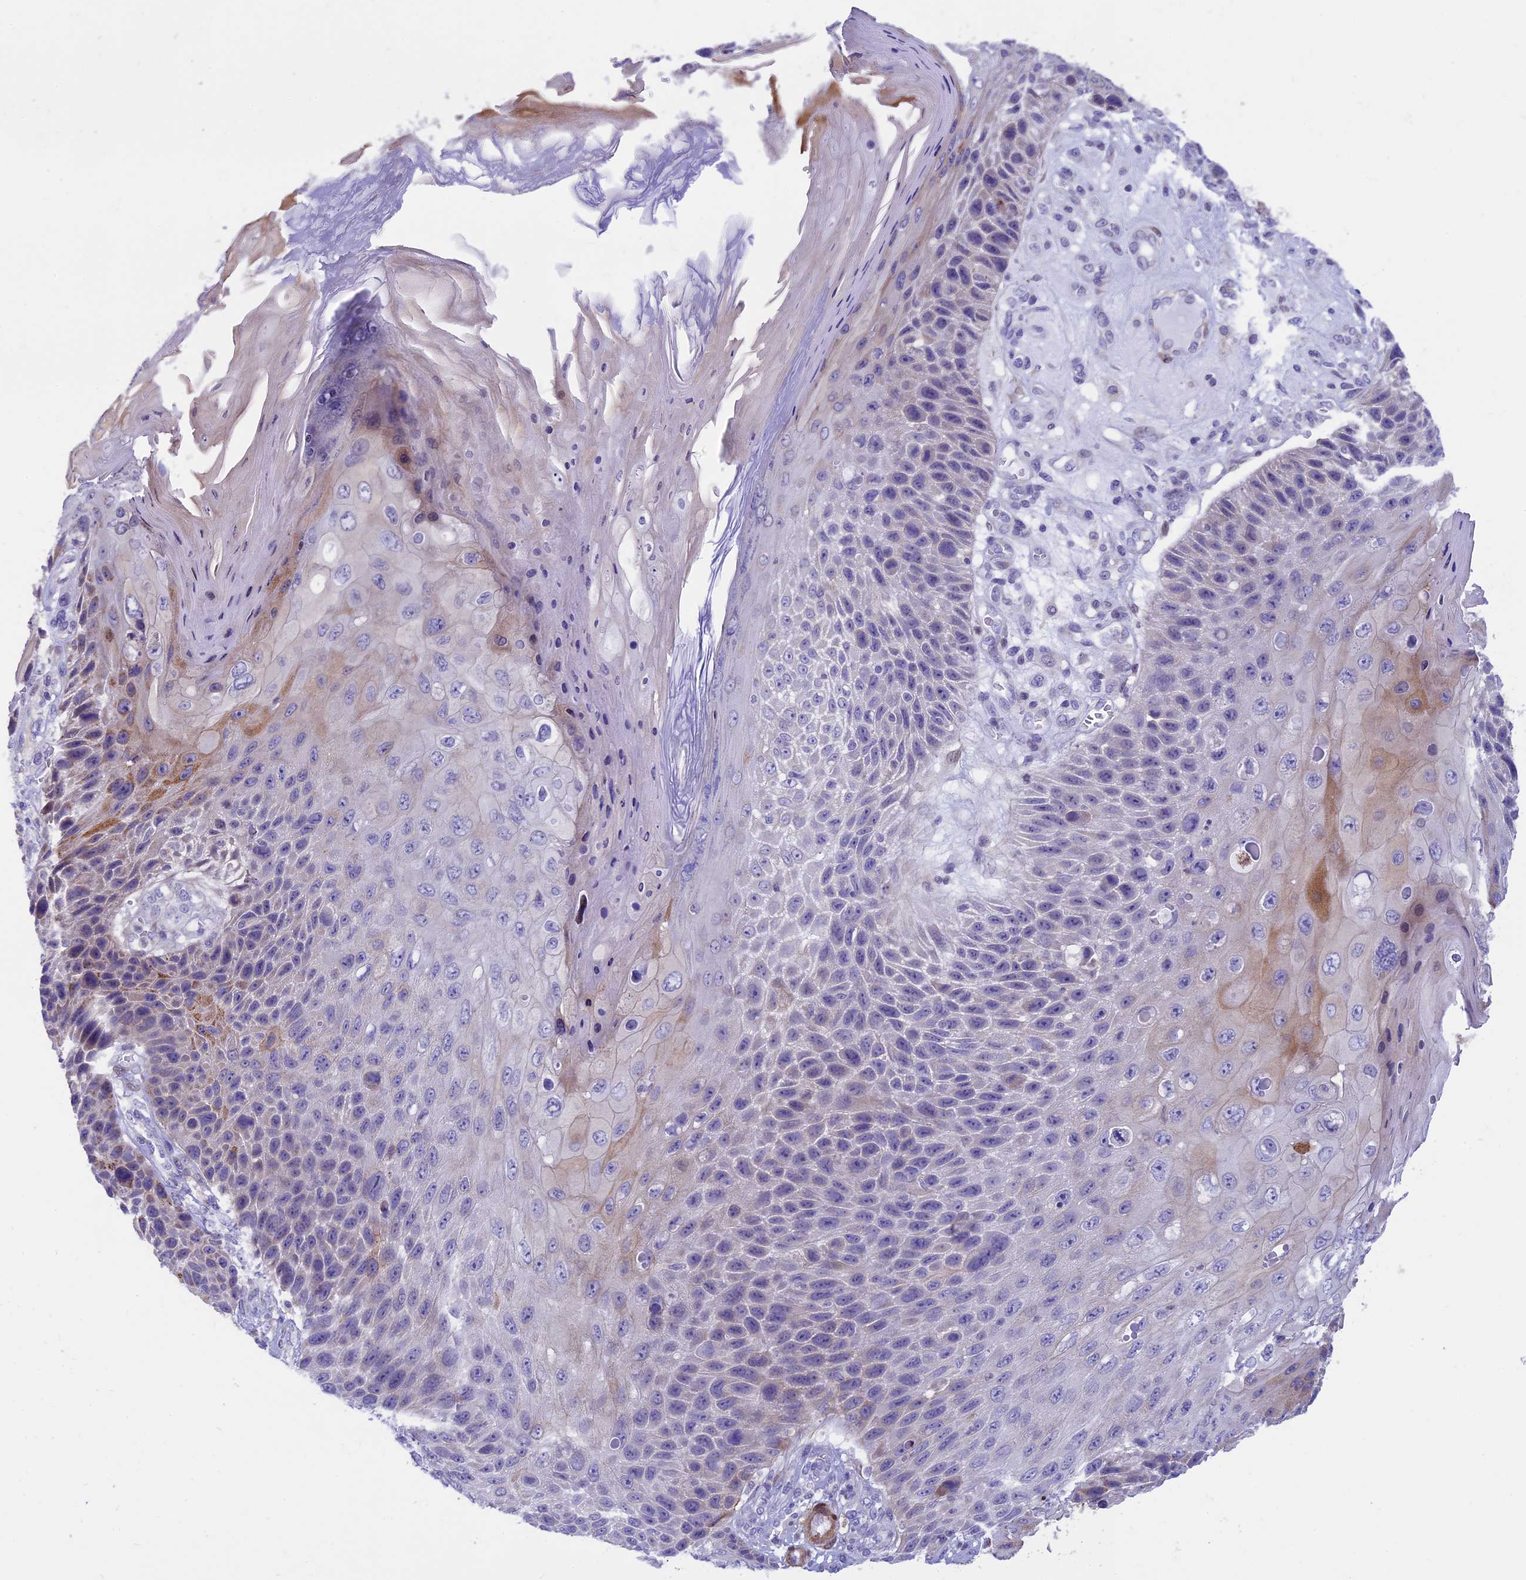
{"staining": {"intensity": "moderate", "quantity": "<25%", "location": "cytoplasmic/membranous"}, "tissue": "skin cancer", "cell_type": "Tumor cells", "image_type": "cancer", "snomed": [{"axis": "morphology", "description": "Squamous cell carcinoma, NOS"}, {"axis": "topography", "description": "Skin"}], "caption": "High-magnification brightfield microscopy of squamous cell carcinoma (skin) stained with DAB (3,3'-diaminobenzidine) (brown) and counterstained with hematoxylin (blue). tumor cells exhibit moderate cytoplasmic/membranous staining is seen in approximately<25% of cells.", "gene": "IGSF6", "patient": {"sex": "female", "age": 88}}